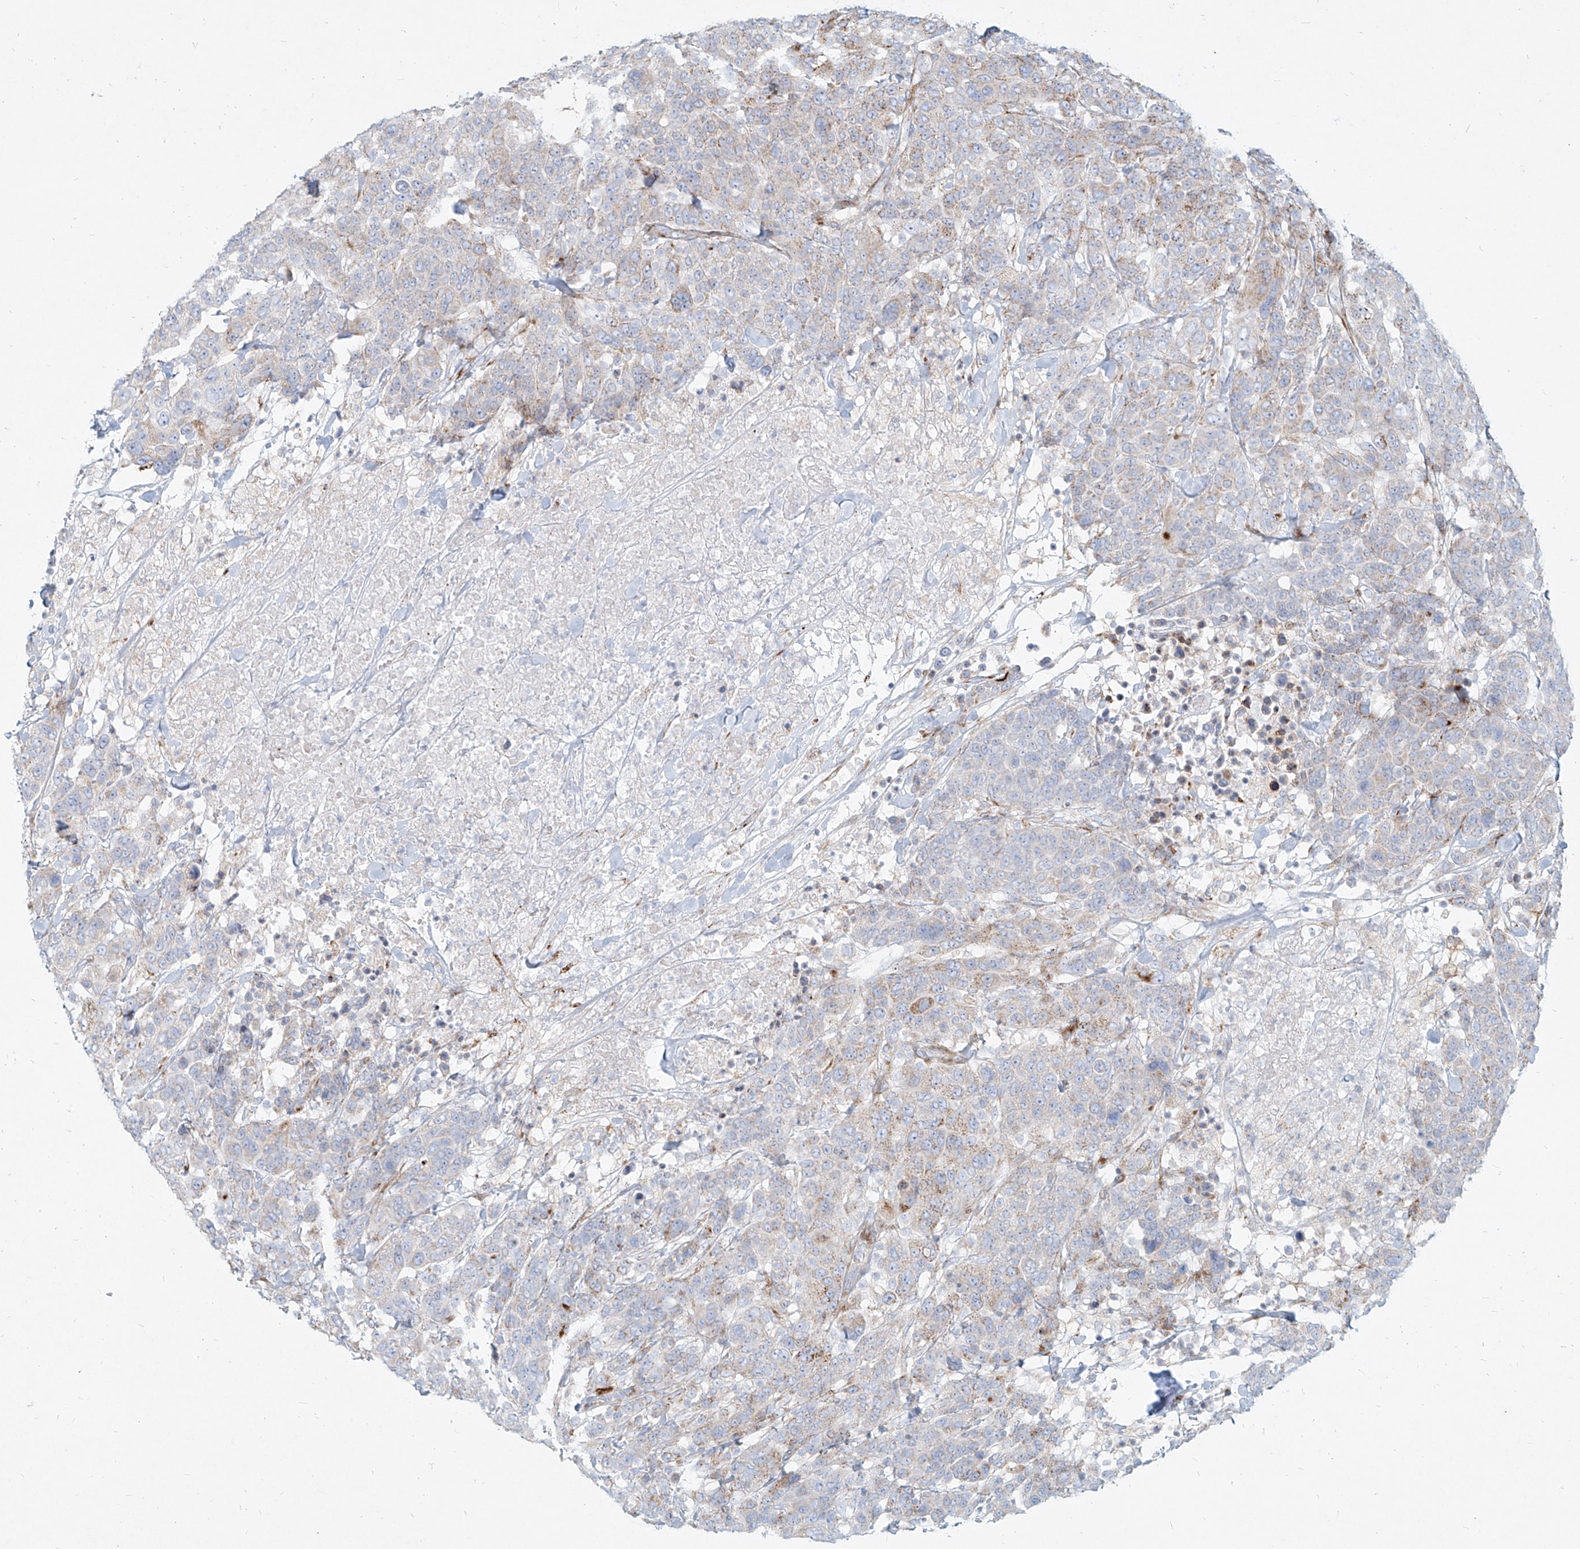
{"staining": {"intensity": "weak", "quantity": "<25%", "location": "cytoplasmic/membranous"}, "tissue": "breast cancer", "cell_type": "Tumor cells", "image_type": "cancer", "snomed": [{"axis": "morphology", "description": "Duct carcinoma"}, {"axis": "topography", "description": "Breast"}], "caption": "High magnification brightfield microscopy of intraductal carcinoma (breast) stained with DAB (brown) and counterstained with hematoxylin (blue): tumor cells show no significant staining.", "gene": "MTX2", "patient": {"sex": "female", "age": 37}}